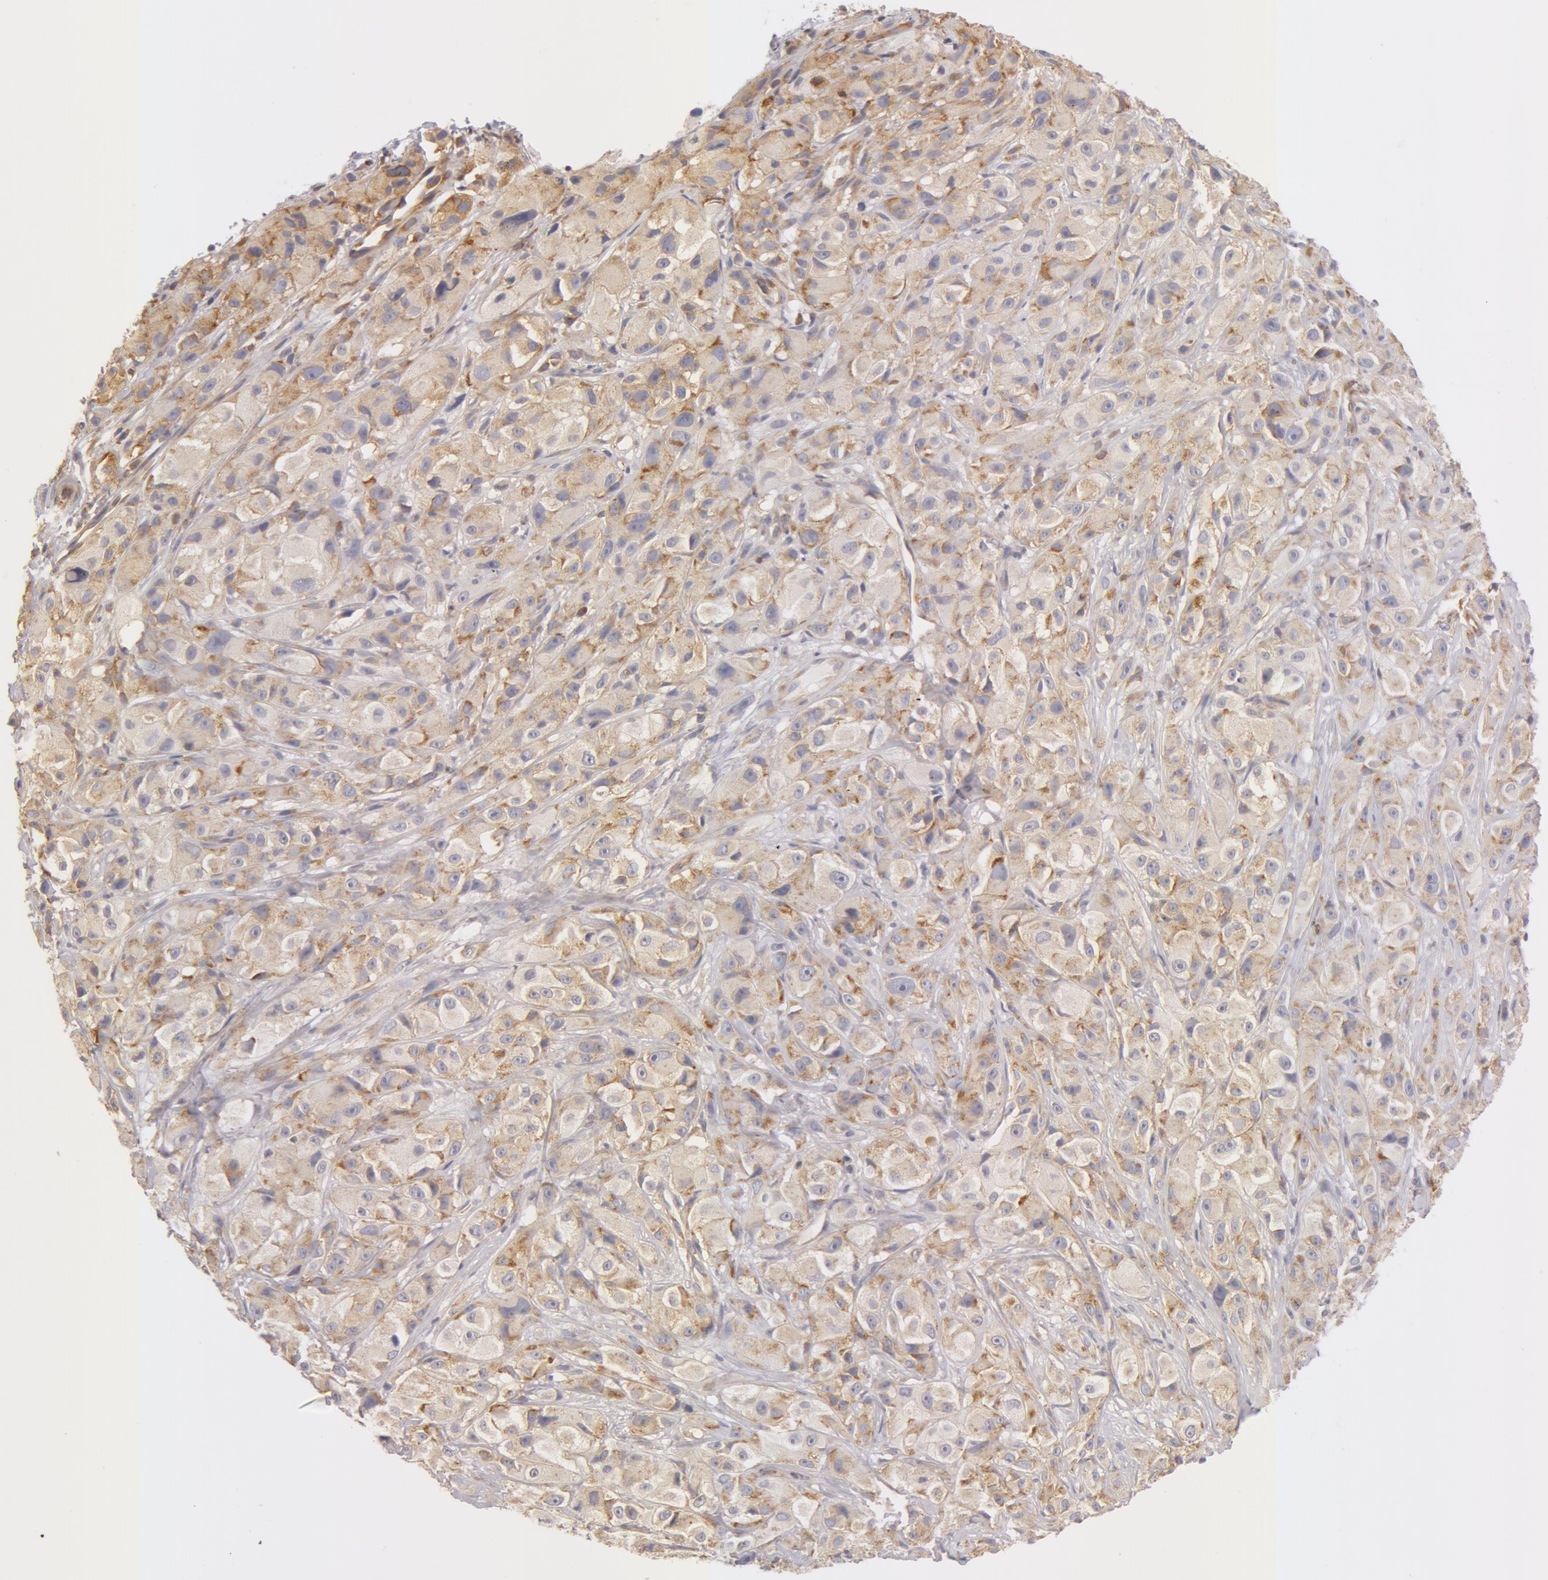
{"staining": {"intensity": "negative", "quantity": "none", "location": "none"}, "tissue": "melanoma", "cell_type": "Tumor cells", "image_type": "cancer", "snomed": [{"axis": "morphology", "description": "Malignant melanoma, NOS"}, {"axis": "topography", "description": "Skin"}], "caption": "A photomicrograph of human malignant melanoma is negative for staining in tumor cells.", "gene": "DDX3Y", "patient": {"sex": "male", "age": 56}}